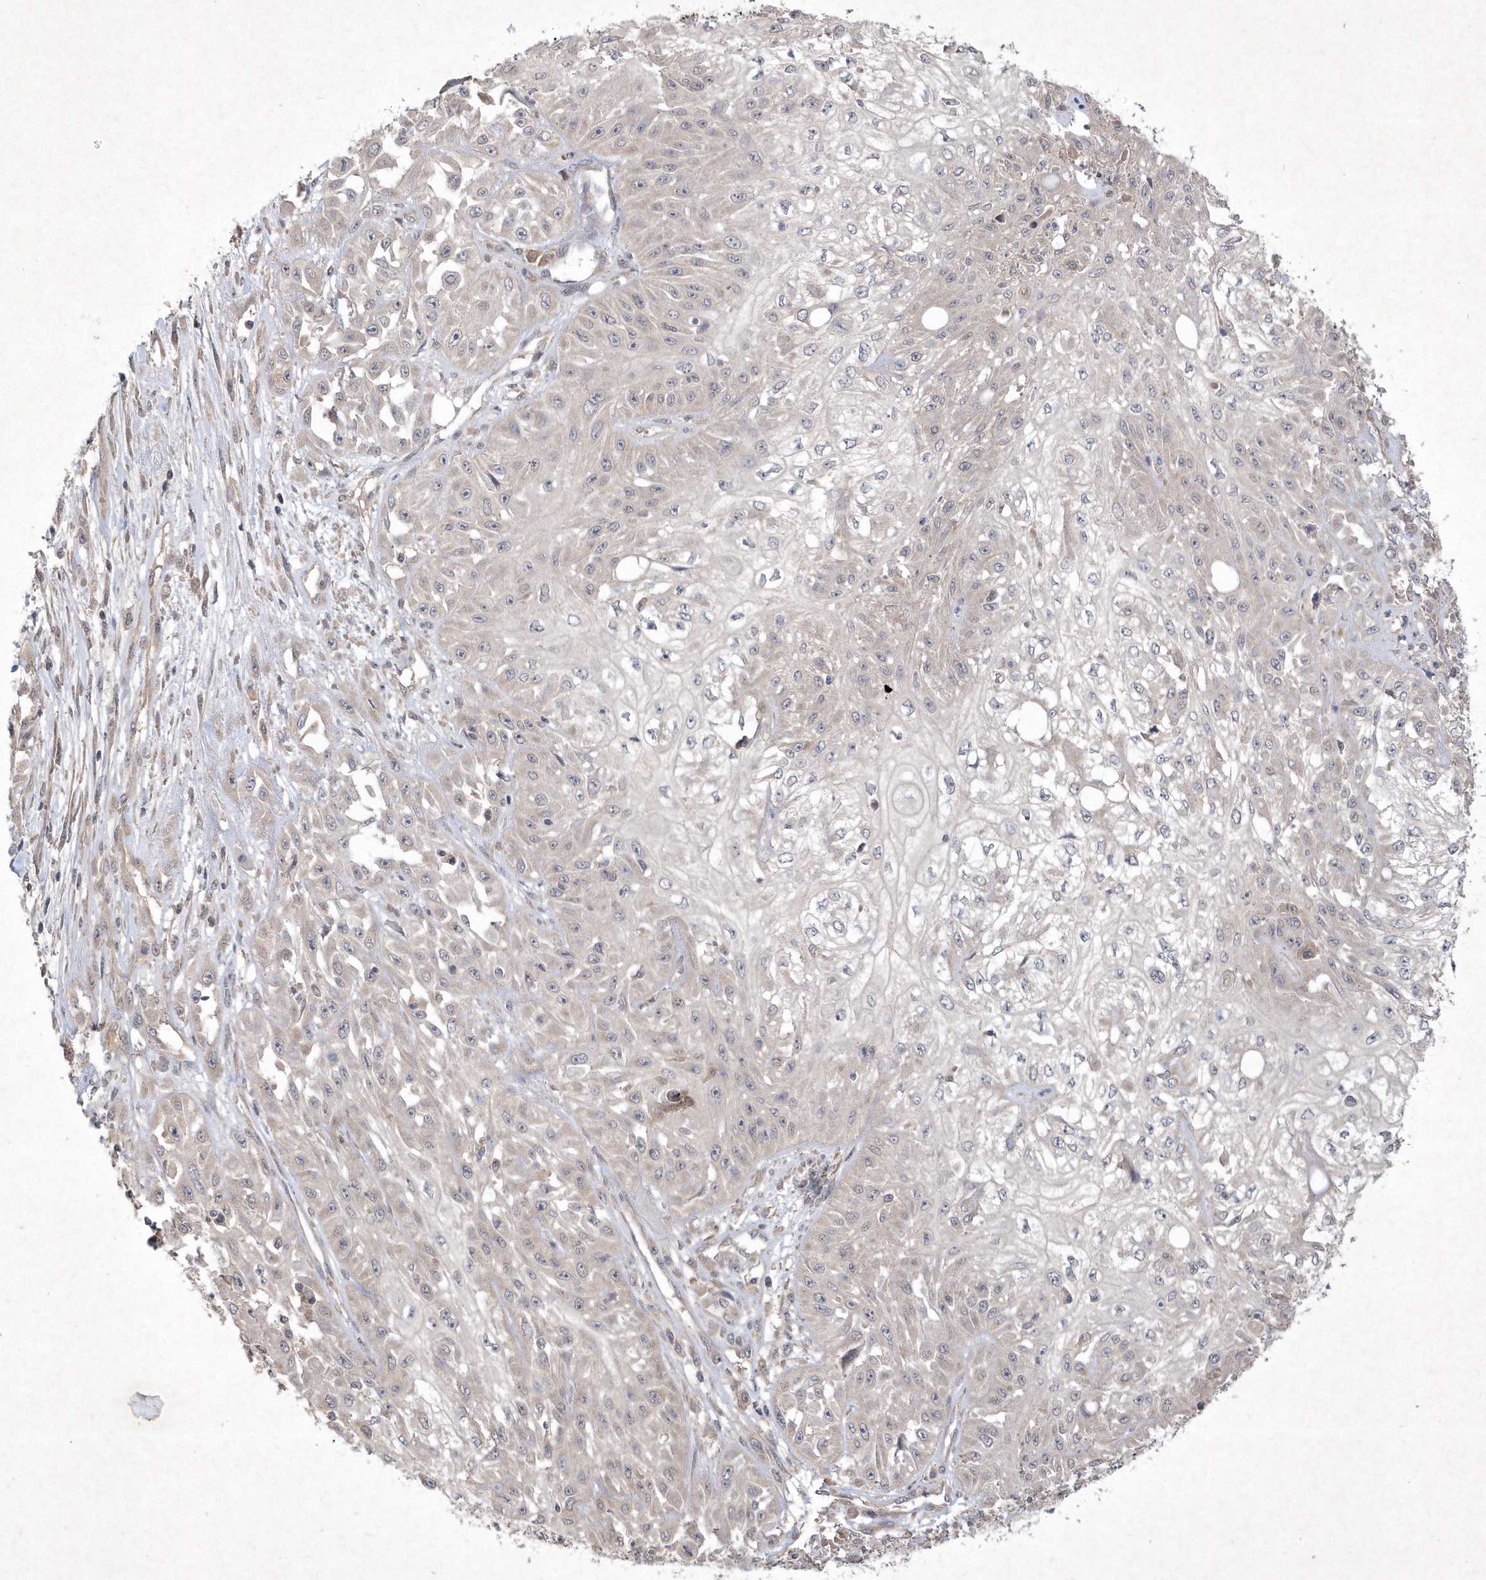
{"staining": {"intensity": "negative", "quantity": "none", "location": "none"}, "tissue": "skin cancer", "cell_type": "Tumor cells", "image_type": "cancer", "snomed": [{"axis": "morphology", "description": "Squamous cell carcinoma, NOS"}, {"axis": "morphology", "description": "Squamous cell carcinoma, metastatic, NOS"}, {"axis": "topography", "description": "Skin"}, {"axis": "topography", "description": "Lymph node"}], "caption": "High power microscopy micrograph of an immunohistochemistry (IHC) histopathology image of metastatic squamous cell carcinoma (skin), revealing no significant staining in tumor cells. (DAB (3,3'-diaminobenzidine) IHC, high magnification).", "gene": "AKR7A2", "patient": {"sex": "male", "age": 75}}